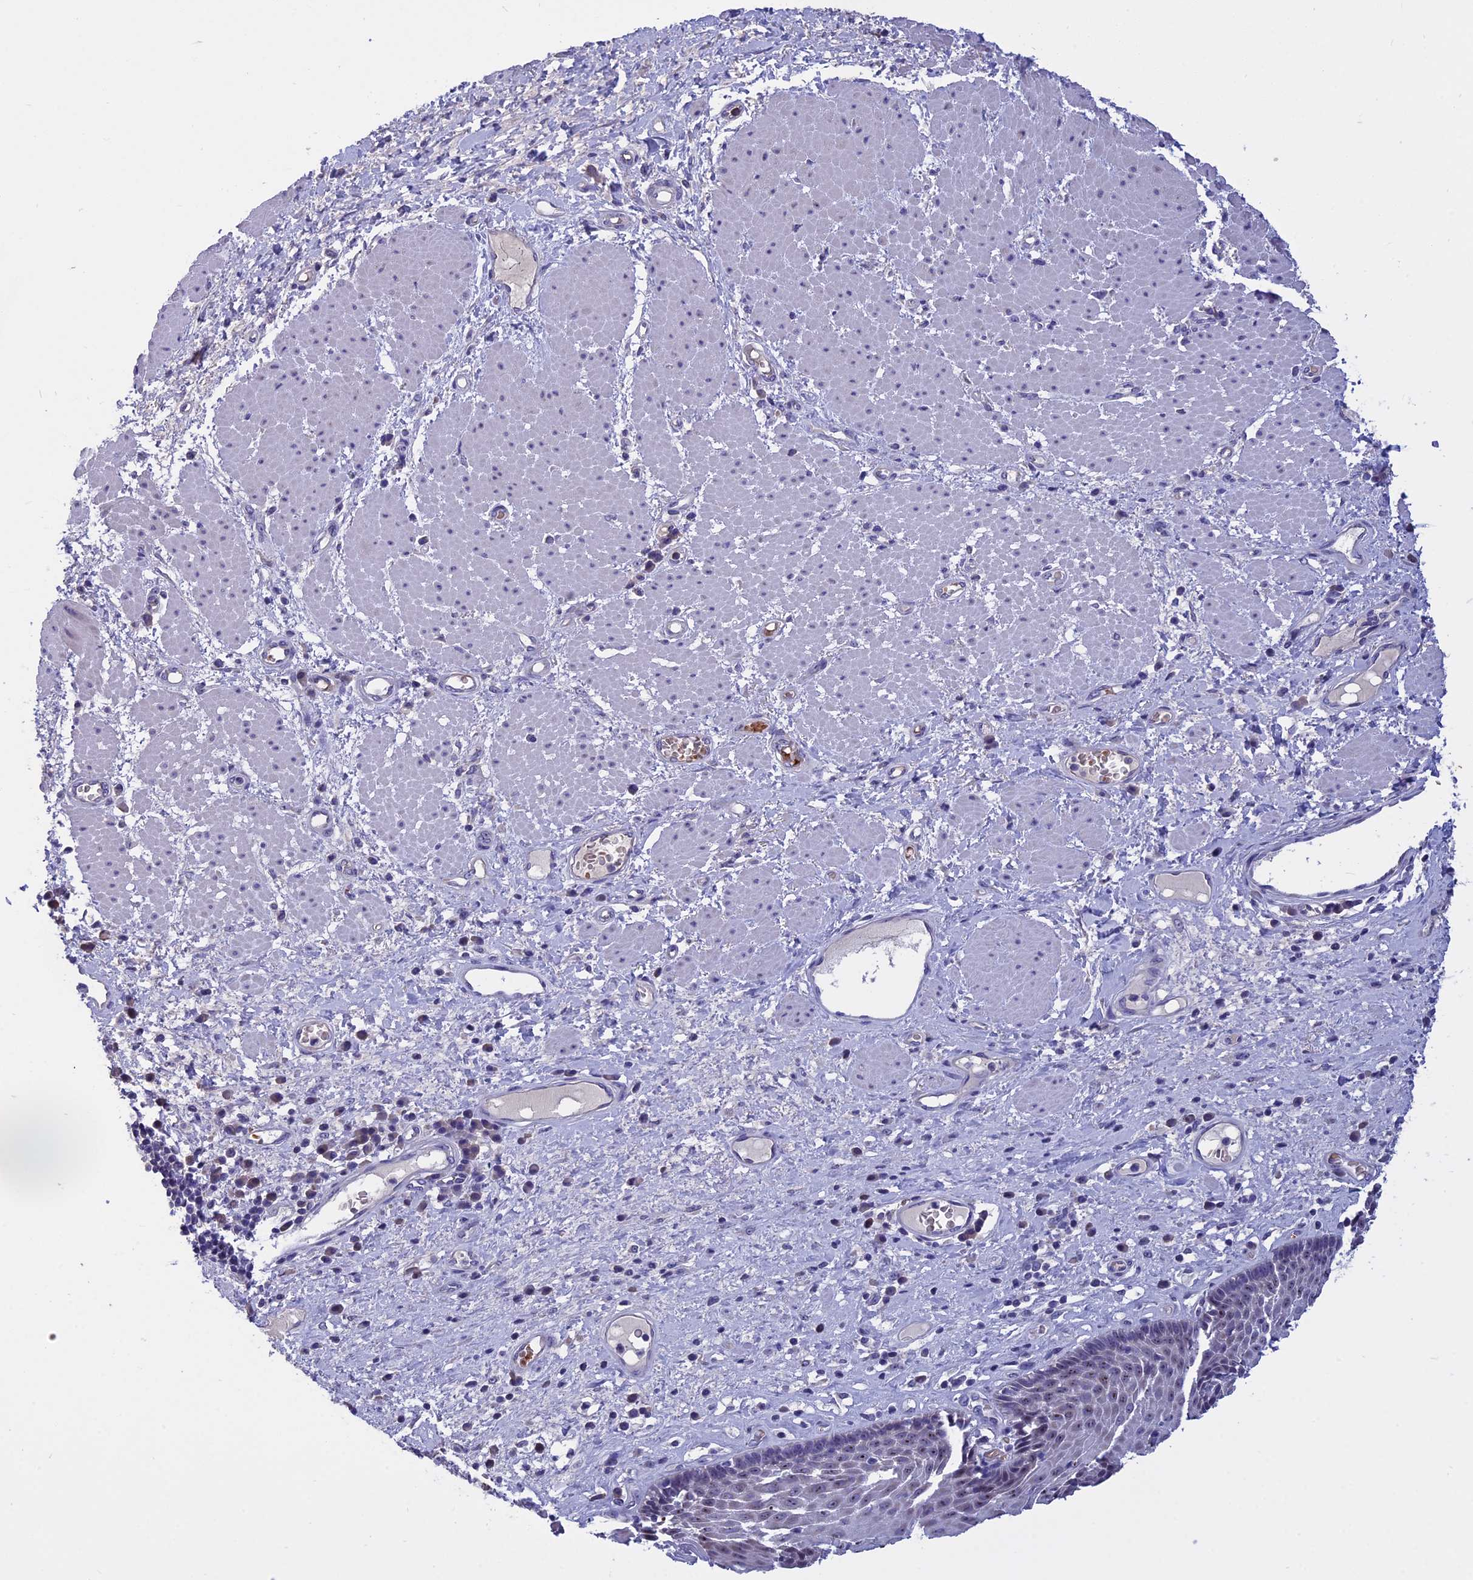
{"staining": {"intensity": "negative", "quantity": "none", "location": "none"}, "tissue": "esophagus", "cell_type": "Squamous epithelial cells", "image_type": "normal", "snomed": [{"axis": "morphology", "description": "Normal tissue, NOS"}, {"axis": "morphology", "description": "Adenocarcinoma, NOS"}, {"axis": "topography", "description": "Esophagus"}], "caption": "IHC of unremarkable esophagus displays no positivity in squamous epithelial cells. (DAB immunohistochemistry, high magnification).", "gene": "KNOP1", "patient": {"sex": "male", "age": 62}}